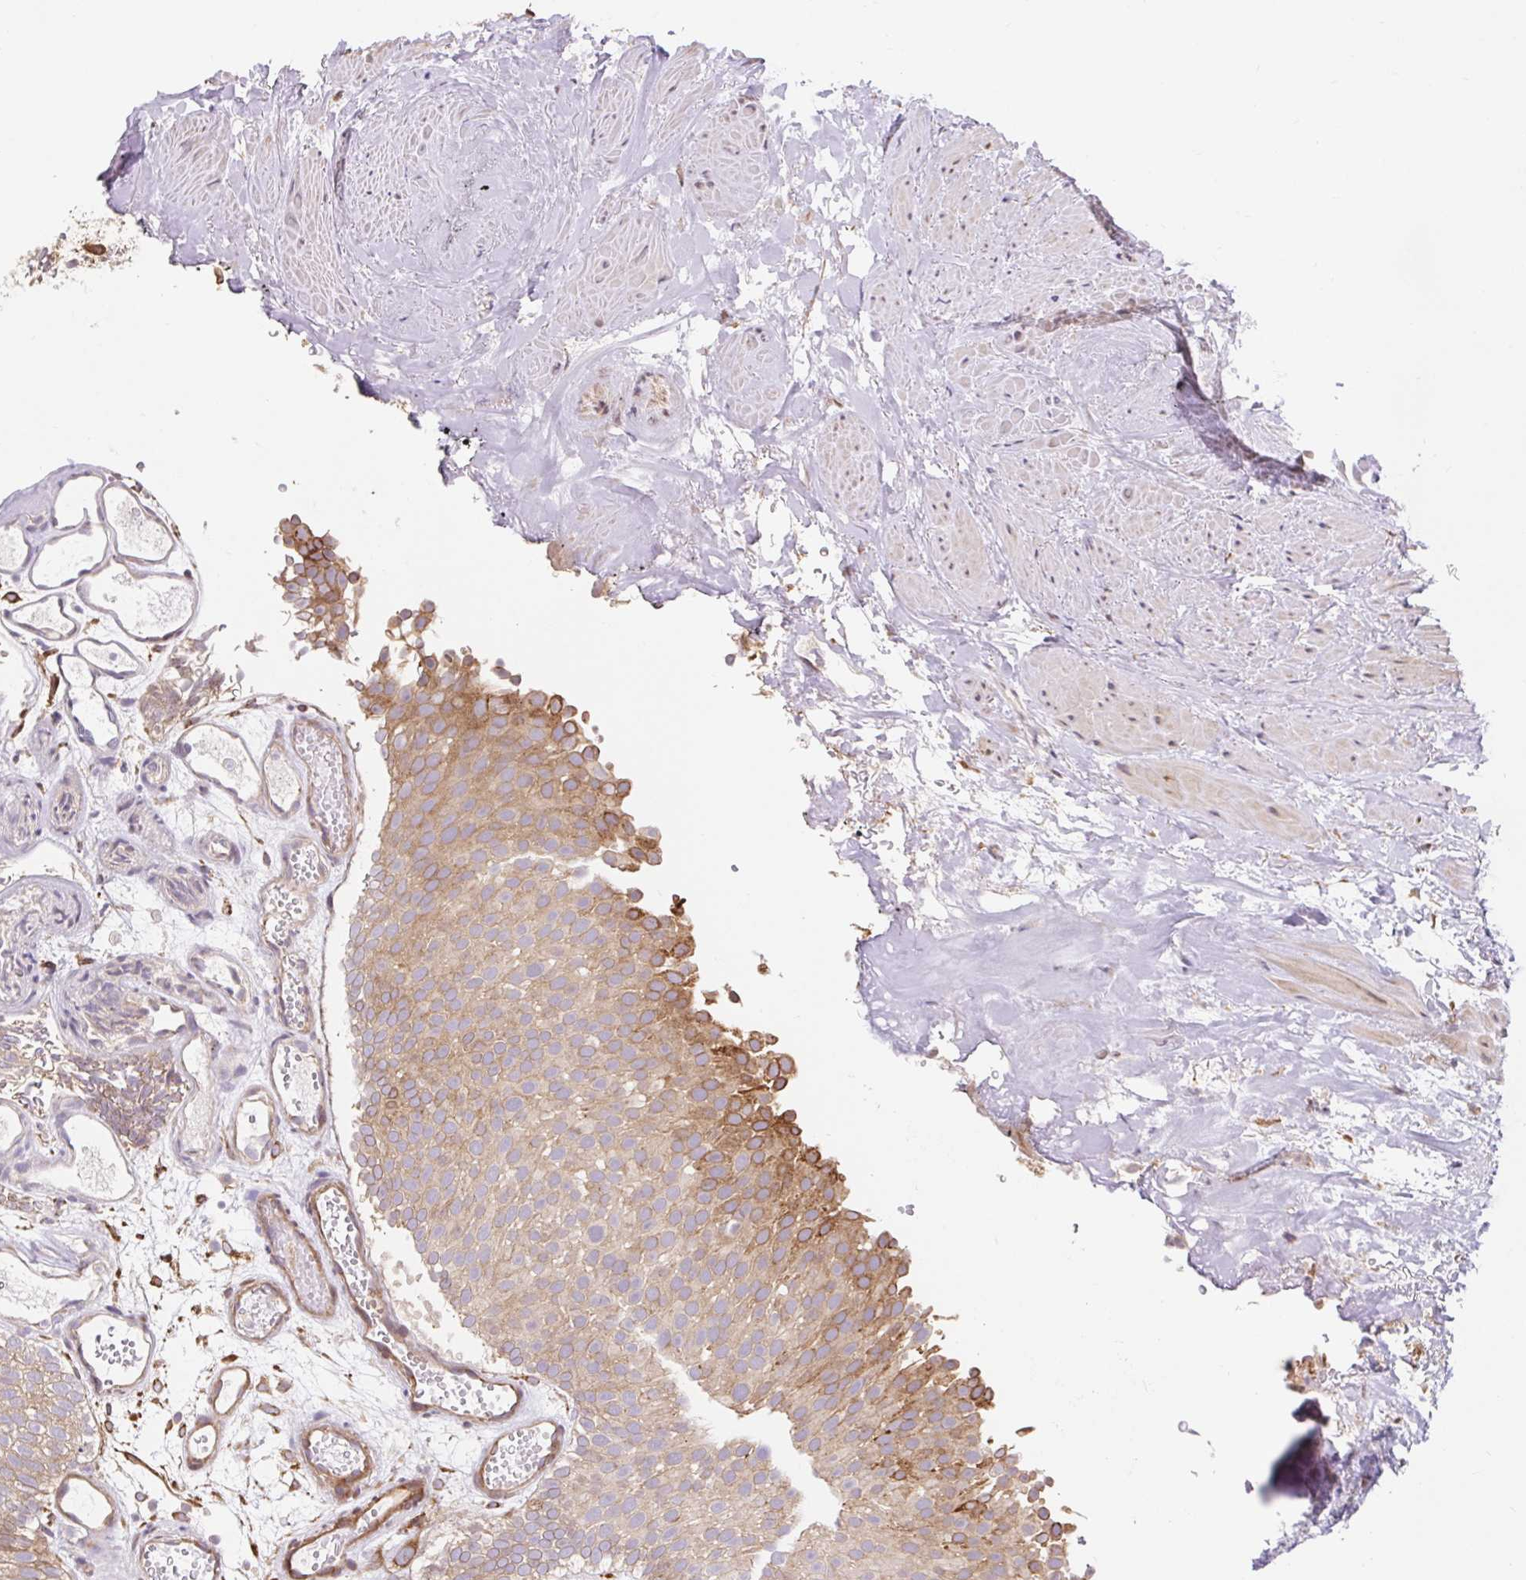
{"staining": {"intensity": "moderate", "quantity": "<25%", "location": "cytoplasmic/membranous"}, "tissue": "urothelial cancer", "cell_type": "Tumor cells", "image_type": "cancer", "snomed": [{"axis": "morphology", "description": "Urothelial carcinoma, Low grade"}, {"axis": "topography", "description": "Urinary bladder"}], "caption": "Immunohistochemistry (IHC) photomicrograph of urothelial cancer stained for a protein (brown), which shows low levels of moderate cytoplasmic/membranous expression in about <25% of tumor cells.", "gene": "LYPD5", "patient": {"sex": "male", "age": 78}}